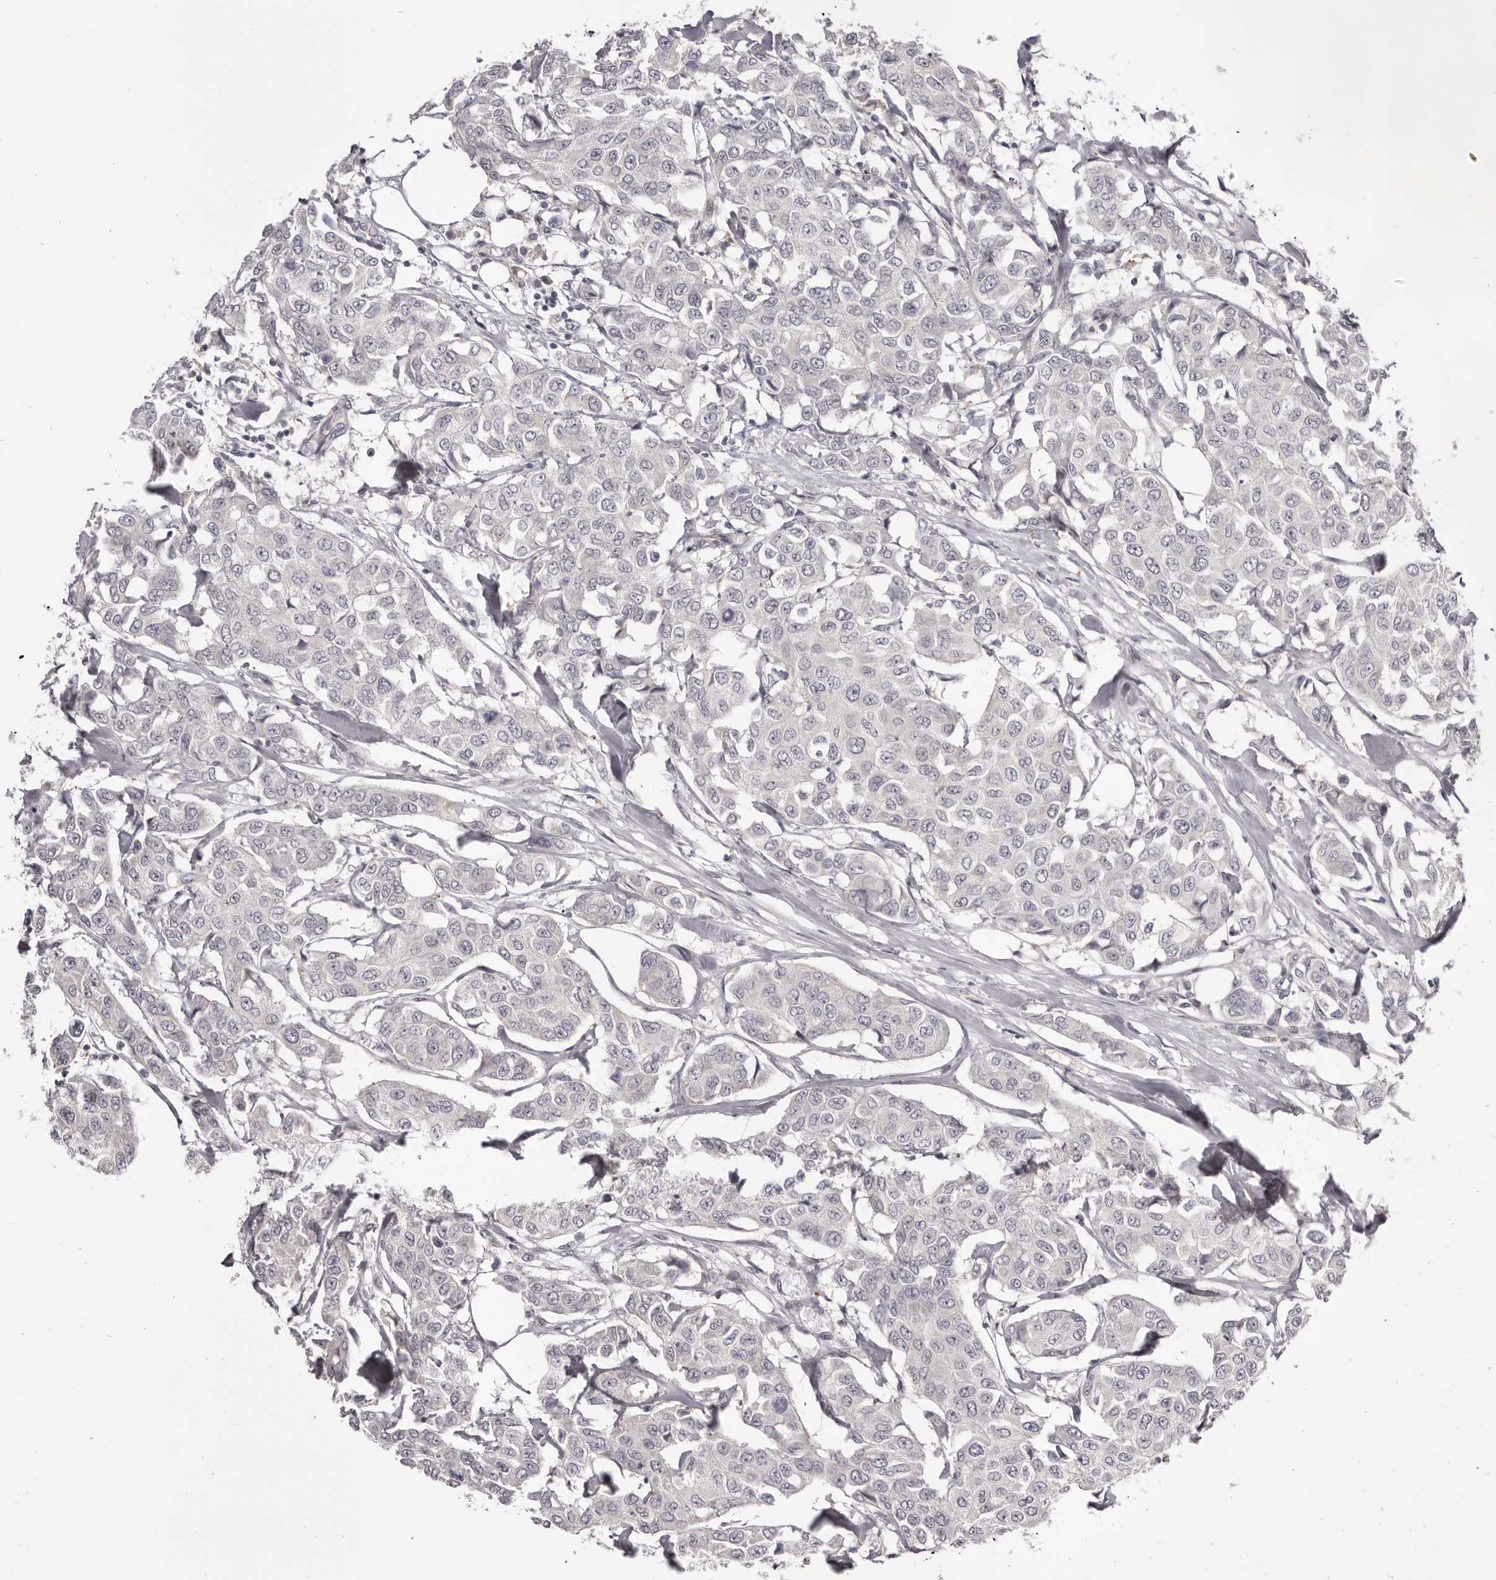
{"staining": {"intensity": "negative", "quantity": "none", "location": "none"}, "tissue": "breast cancer", "cell_type": "Tumor cells", "image_type": "cancer", "snomed": [{"axis": "morphology", "description": "Duct carcinoma"}, {"axis": "topography", "description": "Breast"}], "caption": "An immunohistochemistry image of breast cancer (intraductal carcinoma) is shown. There is no staining in tumor cells of breast cancer (intraductal carcinoma).", "gene": "OTUD3", "patient": {"sex": "female", "age": 80}}